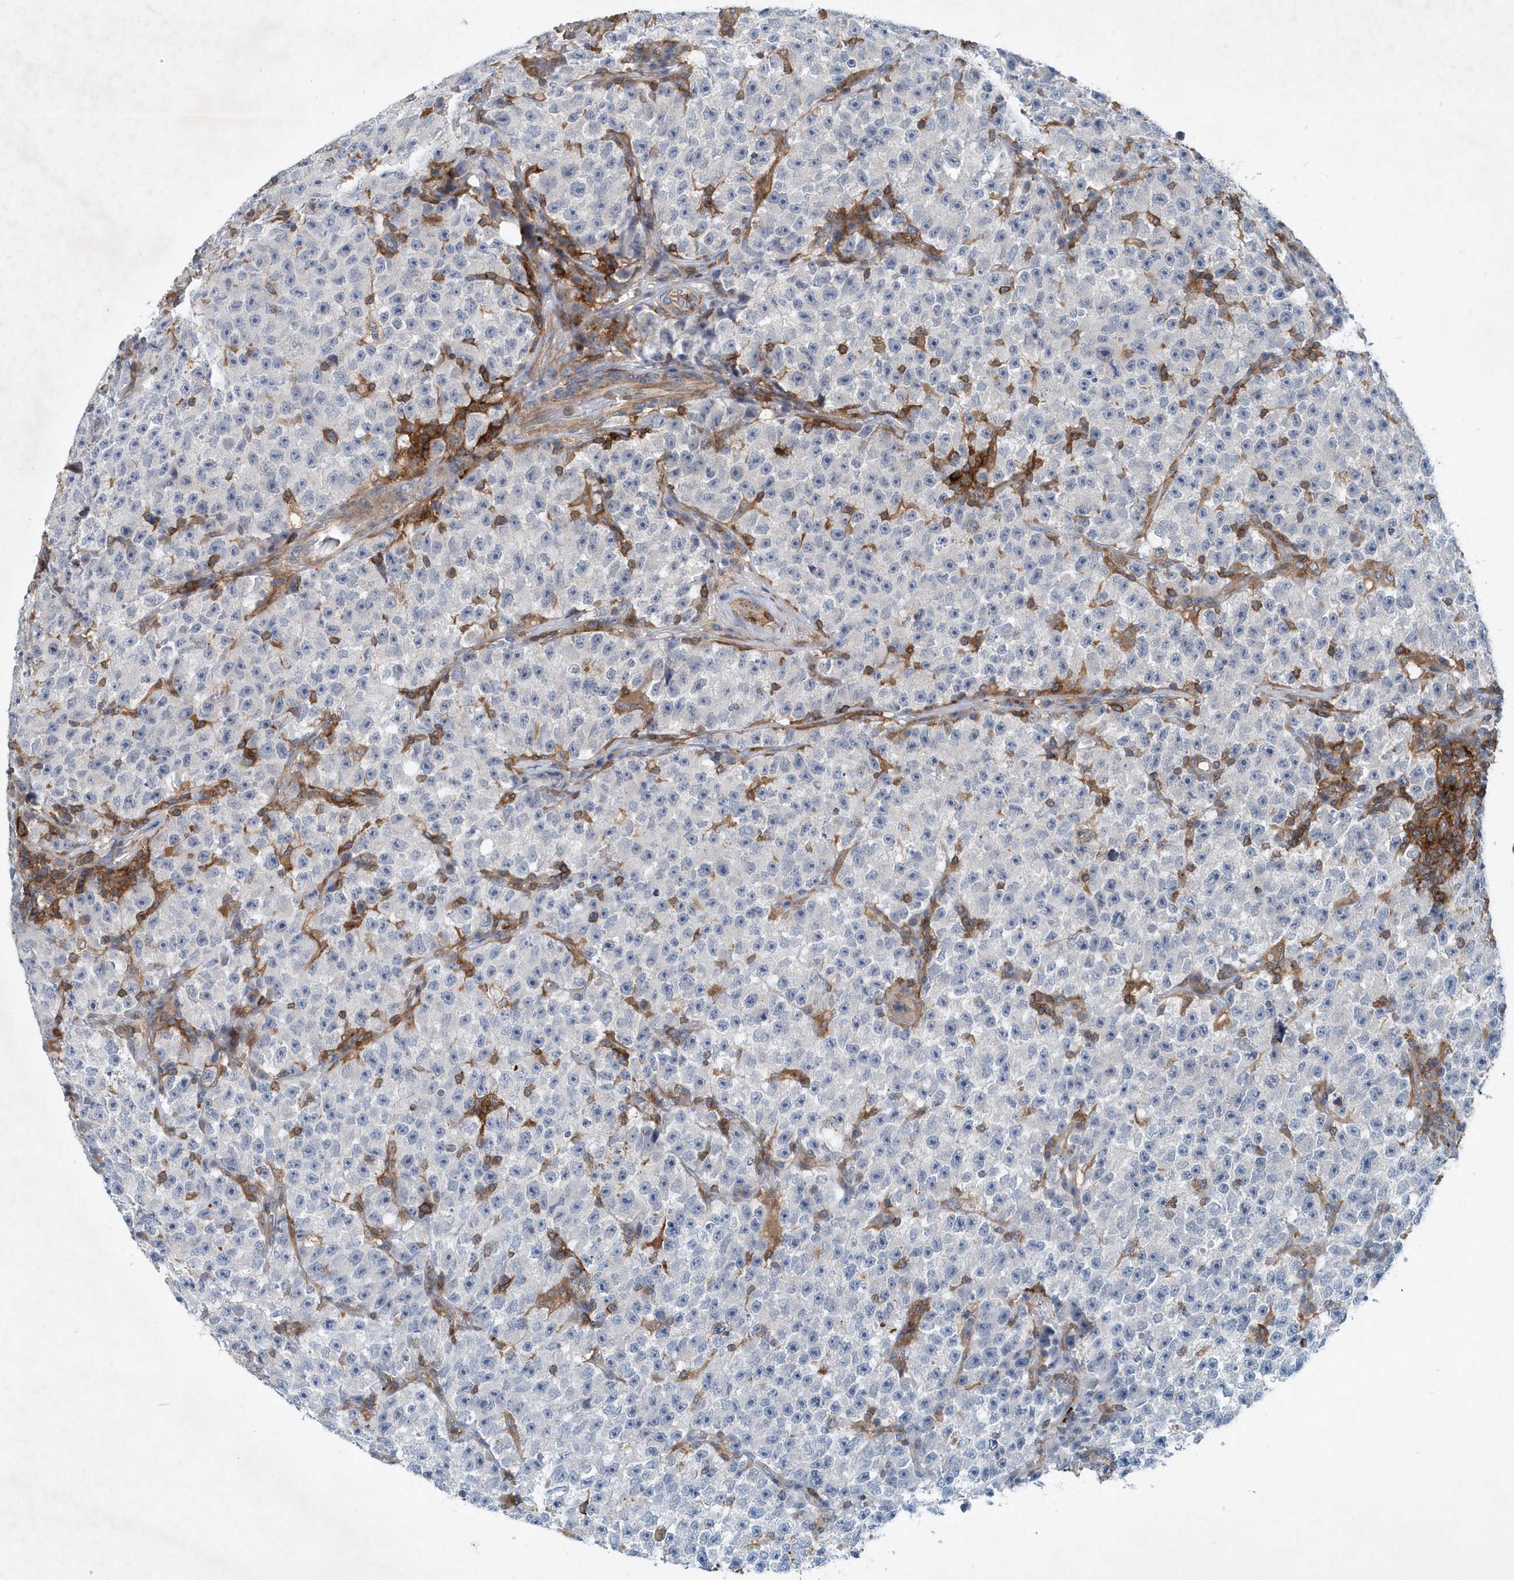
{"staining": {"intensity": "negative", "quantity": "none", "location": "none"}, "tissue": "testis cancer", "cell_type": "Tumor cells", "image_type": "cancer", "snomed": [{"axis": "morphology", "description": "Seminoma, NOS"}, {"axis": "topography", "description": "Testis"}], "caption": "Immunohistochemistry (IHC) of testis cancer (seminoma) exhibits no positivity in tumor cells.", "gene": "P2RY10", "patient": {"sex": "male", "age": 22}}